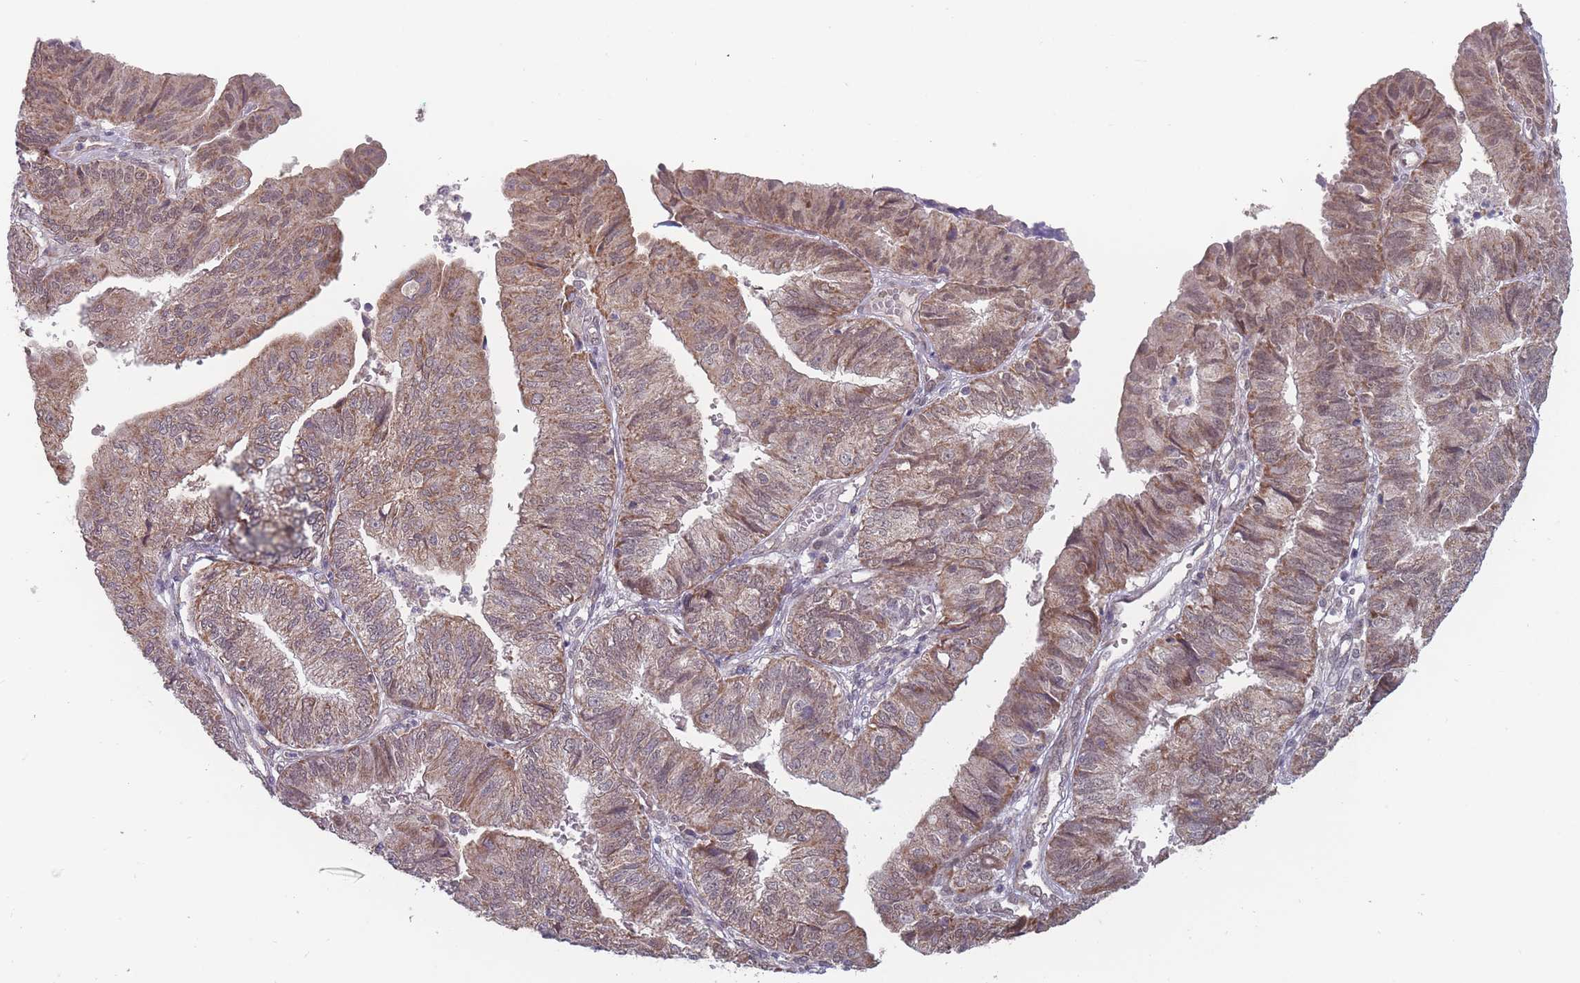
{"staining": {"intensity": "moderate", "quantity": ">75%", "location": "cytoplasmic/membranous,nuclear"}, "tissue": "endometrial cancer", "cell_type": "Tumor cells", "image_type": "cancer", "snomed": [{"axis": "morphology", "description": "Adenocarcinoma, NOS"}, {"axis": "topography", "description": "Endometrium"}], "caption": "A high-resolution micrograph shows immunohistochemistry staining of endometrial adenocarcinoma, which shows moderate cytoplasmic/membranous and nuclear positivity in approximately >75% of tumor cells.", "gene": "PEX7", "patient": {"sex": "female", "age": 56}}